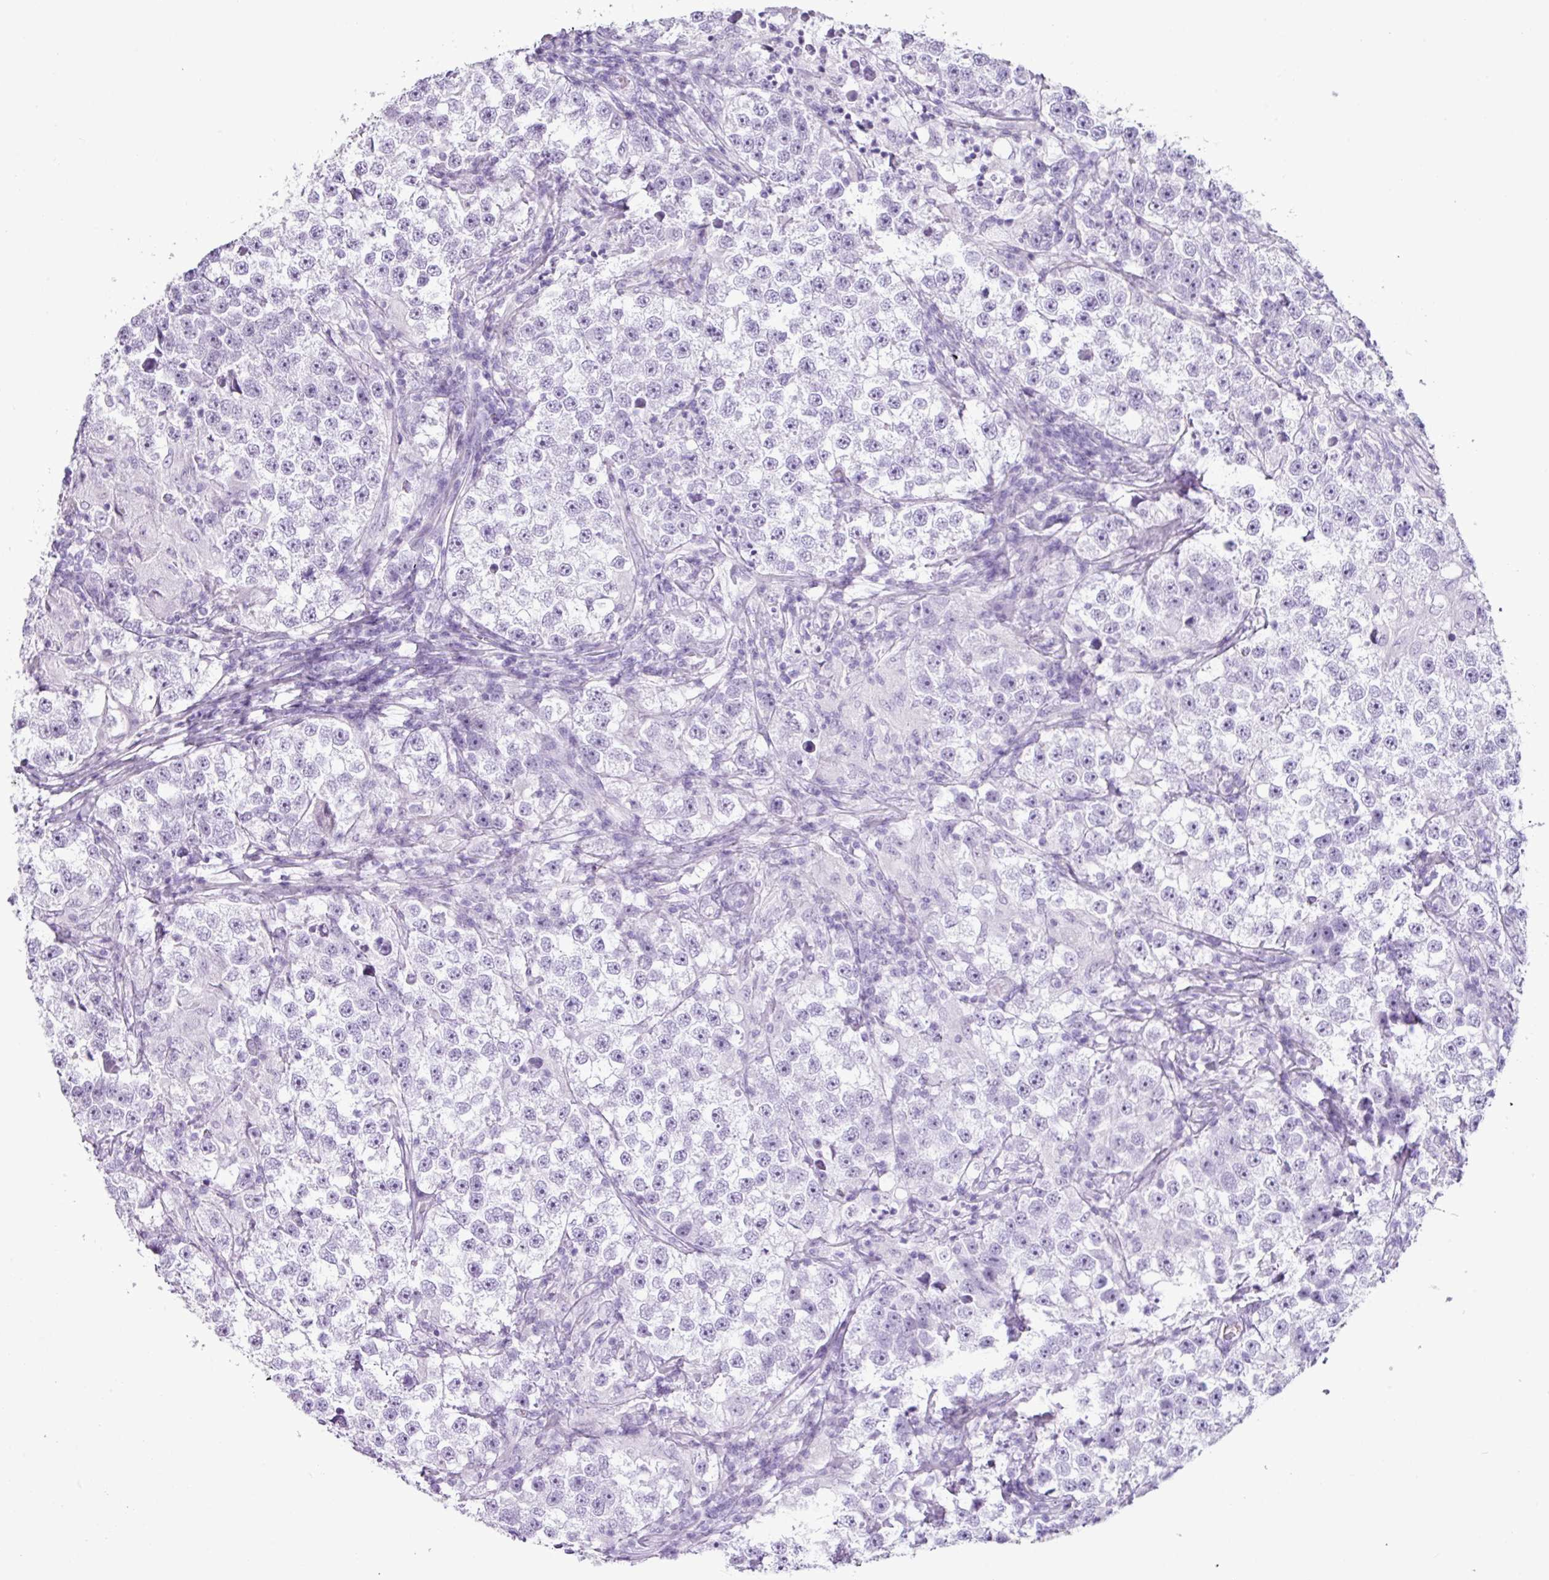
{"staining": {"intensity": "negative", "quantity": "none", "location": "none"}, "tissue": "testis cancer", "cell_type": "Tumor cells", "image_type": "cancer", "snomed": [{"axis": "morphology", "description": "Seminoma, NOS"}, {"axis": "topography", "description": "Testis"}], "caption": "Tumor cells show no significant protein positivity in seminoma (testis).", "gene": "SCT", "patient": {"sex": "male", "age": 46}}